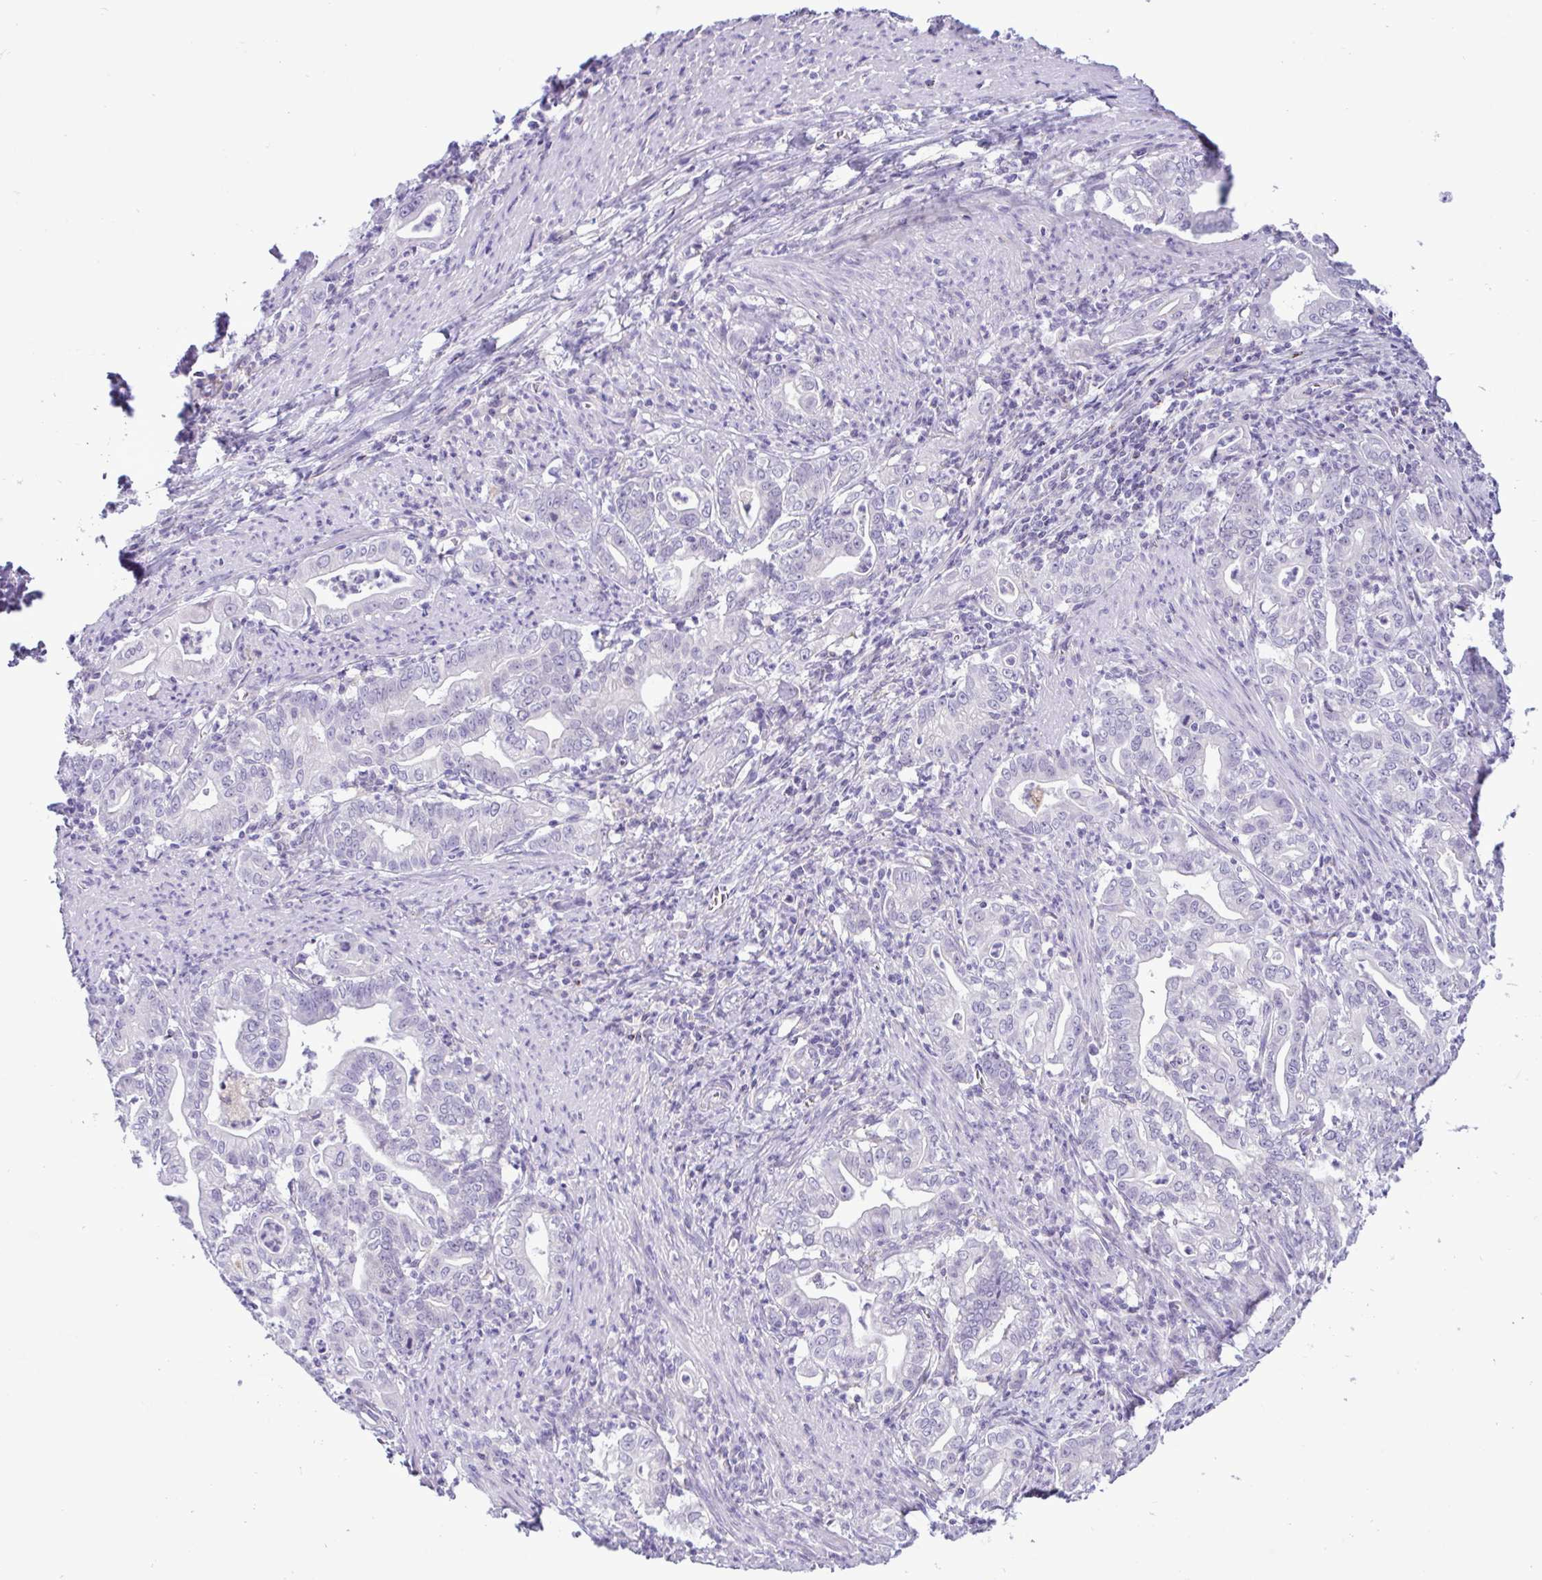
{"staining": {"intensity": "negative", "quantity": "none", "location": "none"}, "tissue": "stomach cancer", "cell_type": "Tumor cells", "image_type": "cancer", "snomed": [{"axis": "morphology", "description": "Adenocarcinoma, NOS"}, {"axis": "topography", "description": "Stomach, upper"}], "caption": "Immunohistochemistry (IHC) histopathology image of human stomach adenocarcinoma stained for a protein (brown), which displays no staining in tumor cells.", "gene": "SREBF1", "patient": {"sex": "female", "age": 79}}